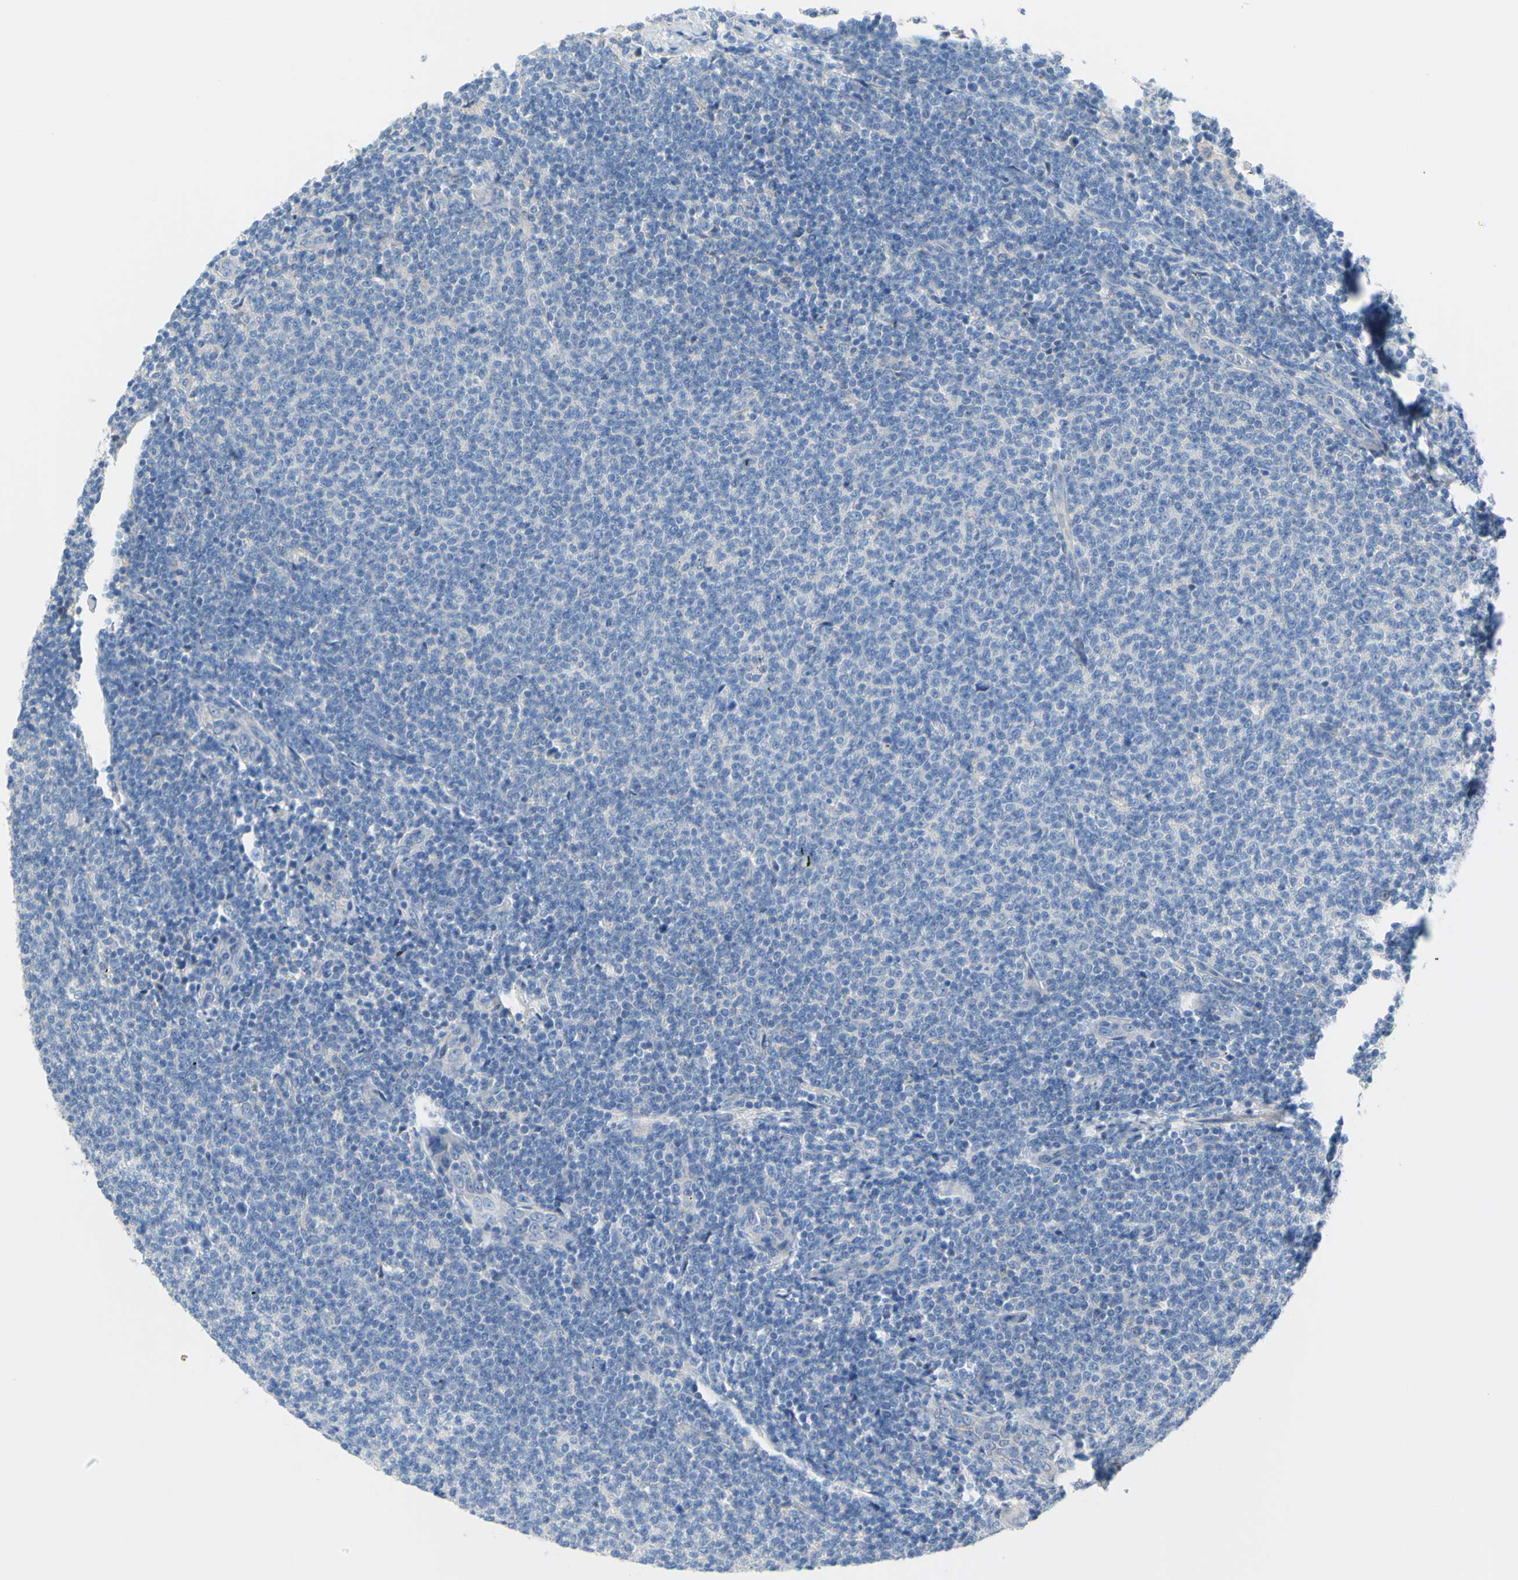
{"staining": {"intensity": "negative", "quantity": "none", "location": "none"}, "tissue": "lymphoma", "cell_type": "Tumor cells", "image_type": "cancer", "snomed": [{"axis": "morphology", "description": "Malignant lymphoma, non-Hodgkin's type, Low grade"}, {"axis": "topography", "description": "Lymph node"}], "caption": "The immunohistochemistry (IHC) photomicrograph has no significant expression in tumor cells of lymphoma tissue.", "gene": "TMEM59L", "patient": {"sex": "male", "age": 66}}